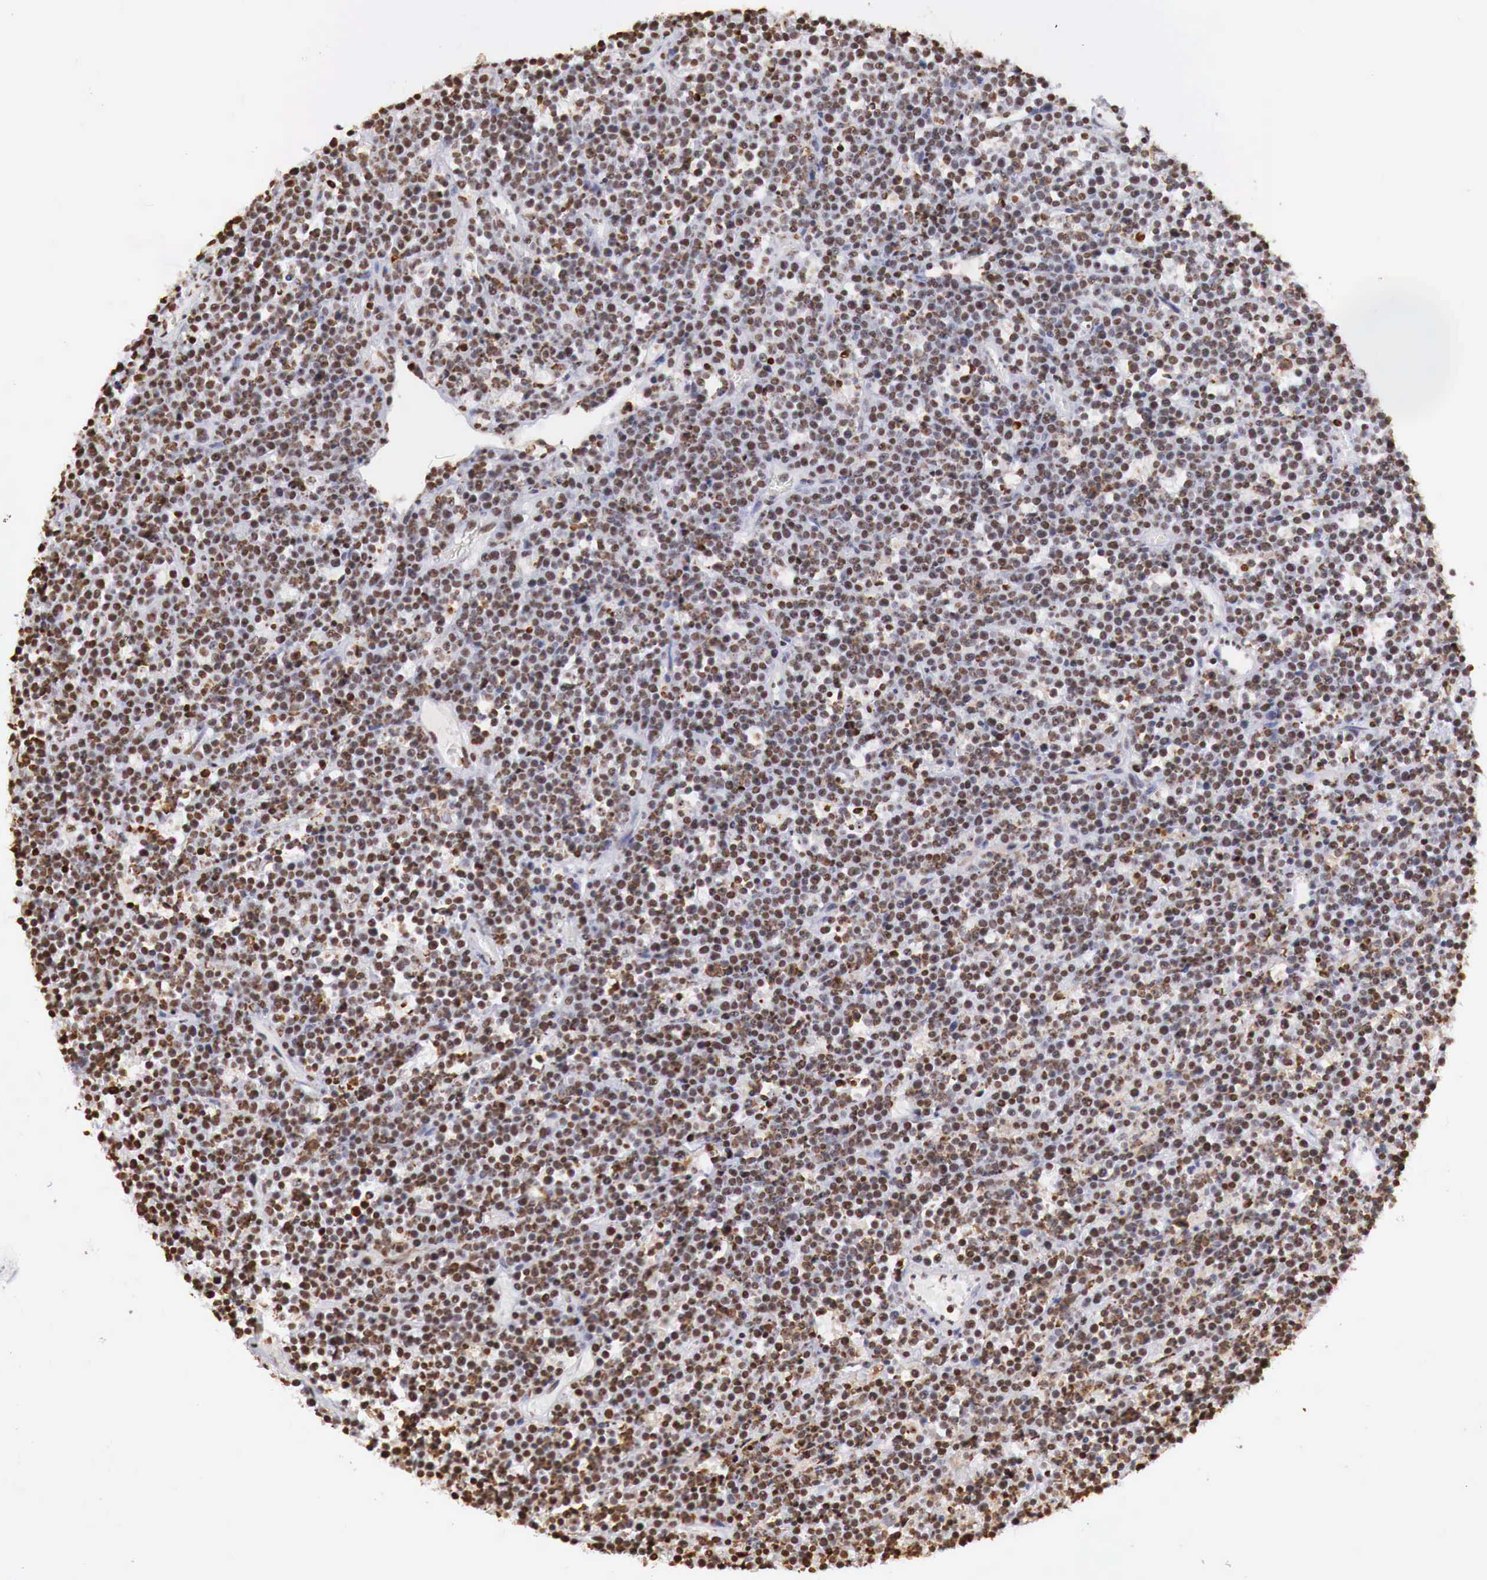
{"staining": {"intensity": "strong", "quantity": ">75%", "location": "cytoplasmic/membranous"}, "tissue": "lymphoma", "cell_type": "Tumor cells", "image_type": "cancer", "snomed": [{"axis": "morphology", "description": "Malignant lymphoma, non-Hodgkin's type, High grade"}, {"axis": "topography", "description": "Ovary"}], "caption": "A photomicrograph of human high-grade malignant lymphoma, non-Hodgkin's type stained for a protein demonstrates strong cytoplasmic/membranous brown staining in tumor cells.", "gene": "DKC1", "patient": {"sex": "female", "age": 56}}